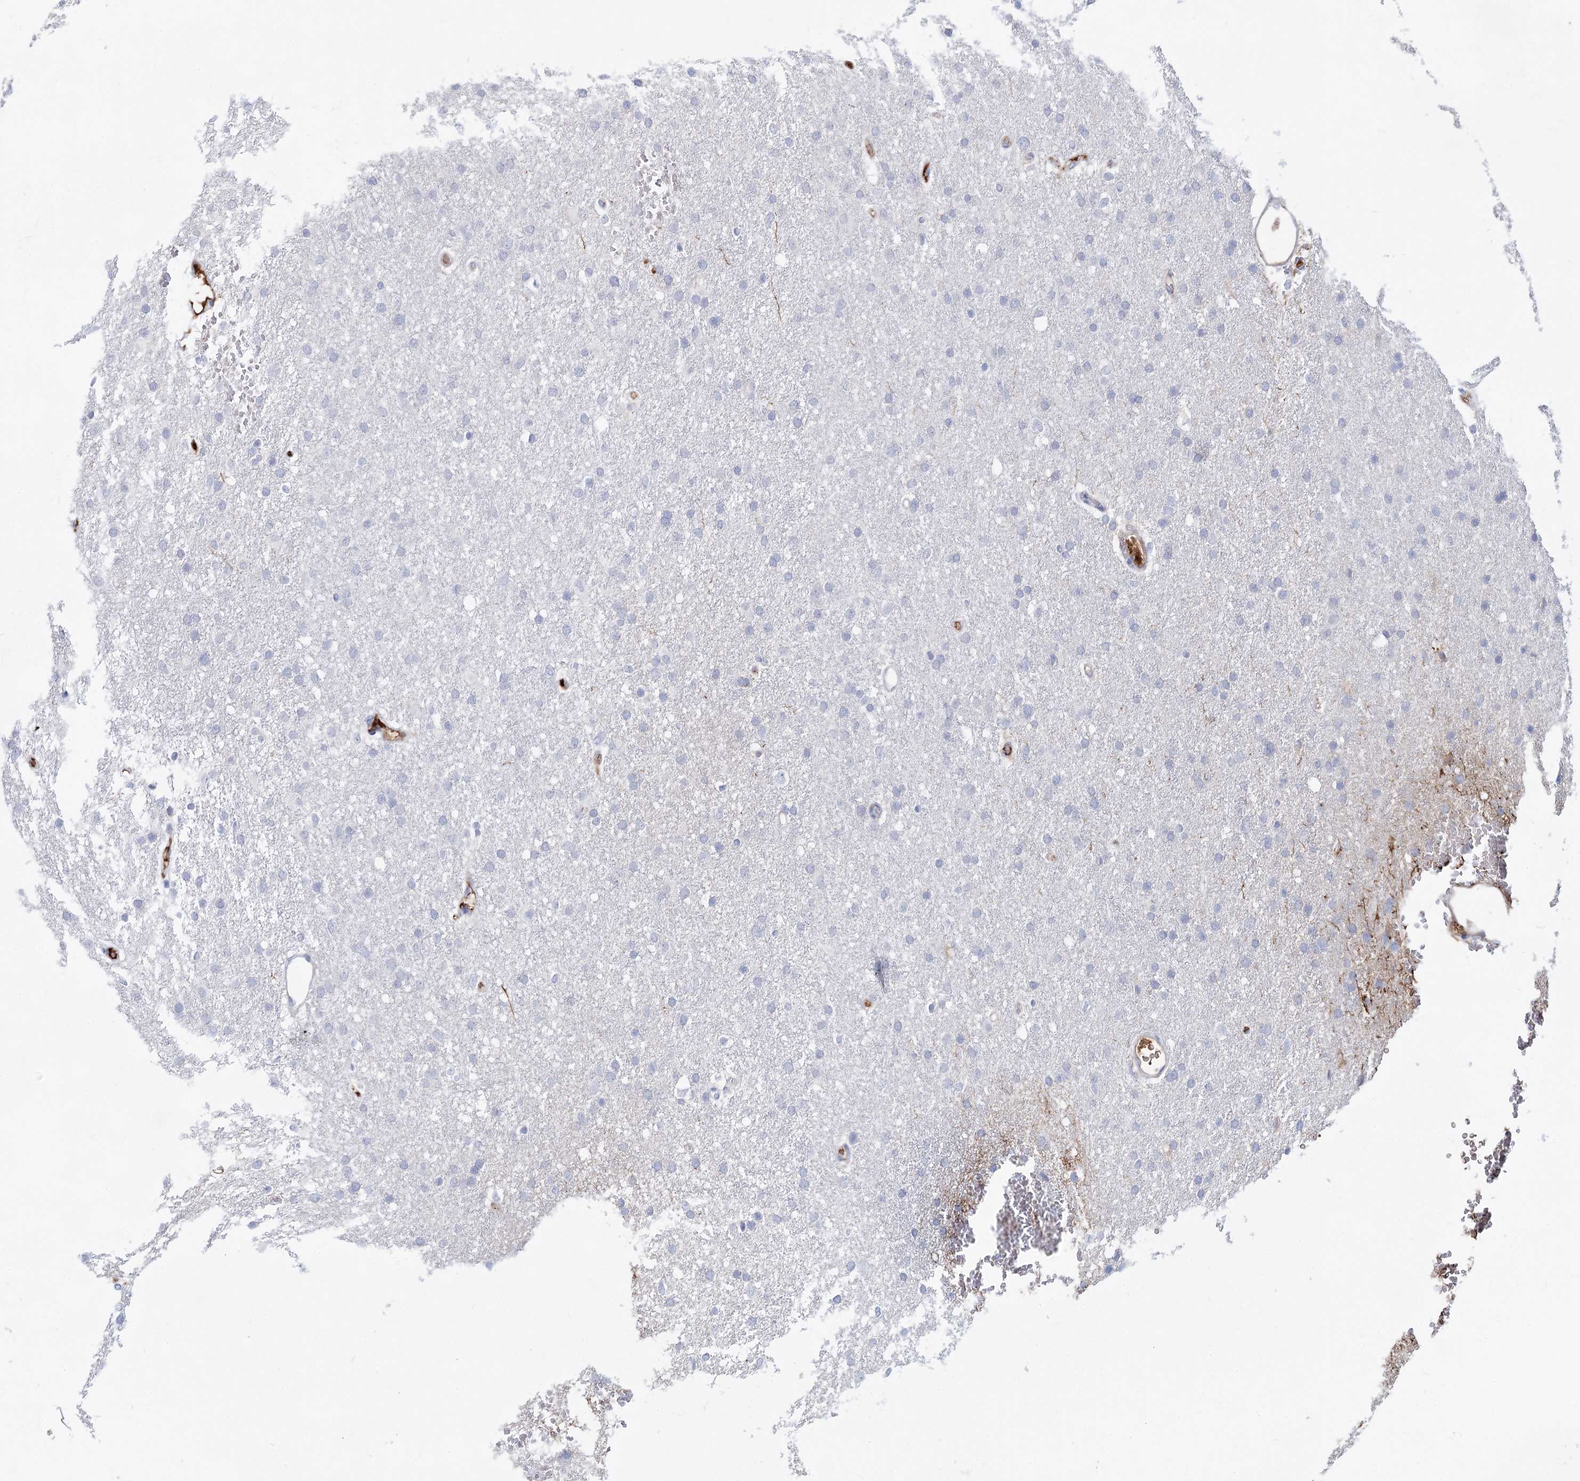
{"staining": {"intensity": "negative", "quantity": "none", "location": "none"}, "tissue": "glioma", "cell_type": "Tumor cells", "image_type": "cancer", "snomed": [{"axis": "morphology", "description": "Glioma, malignant, High grade"}, {"axis": "topography", "description": "Cerebral cortex"}], "caption": "DAB immunohistochemical staining of human malignant glioma (high-grade) reveals no significant staining in tumor cells.", "gene": "TASOR2", "patient": {"sex": "female", "age": 36}}